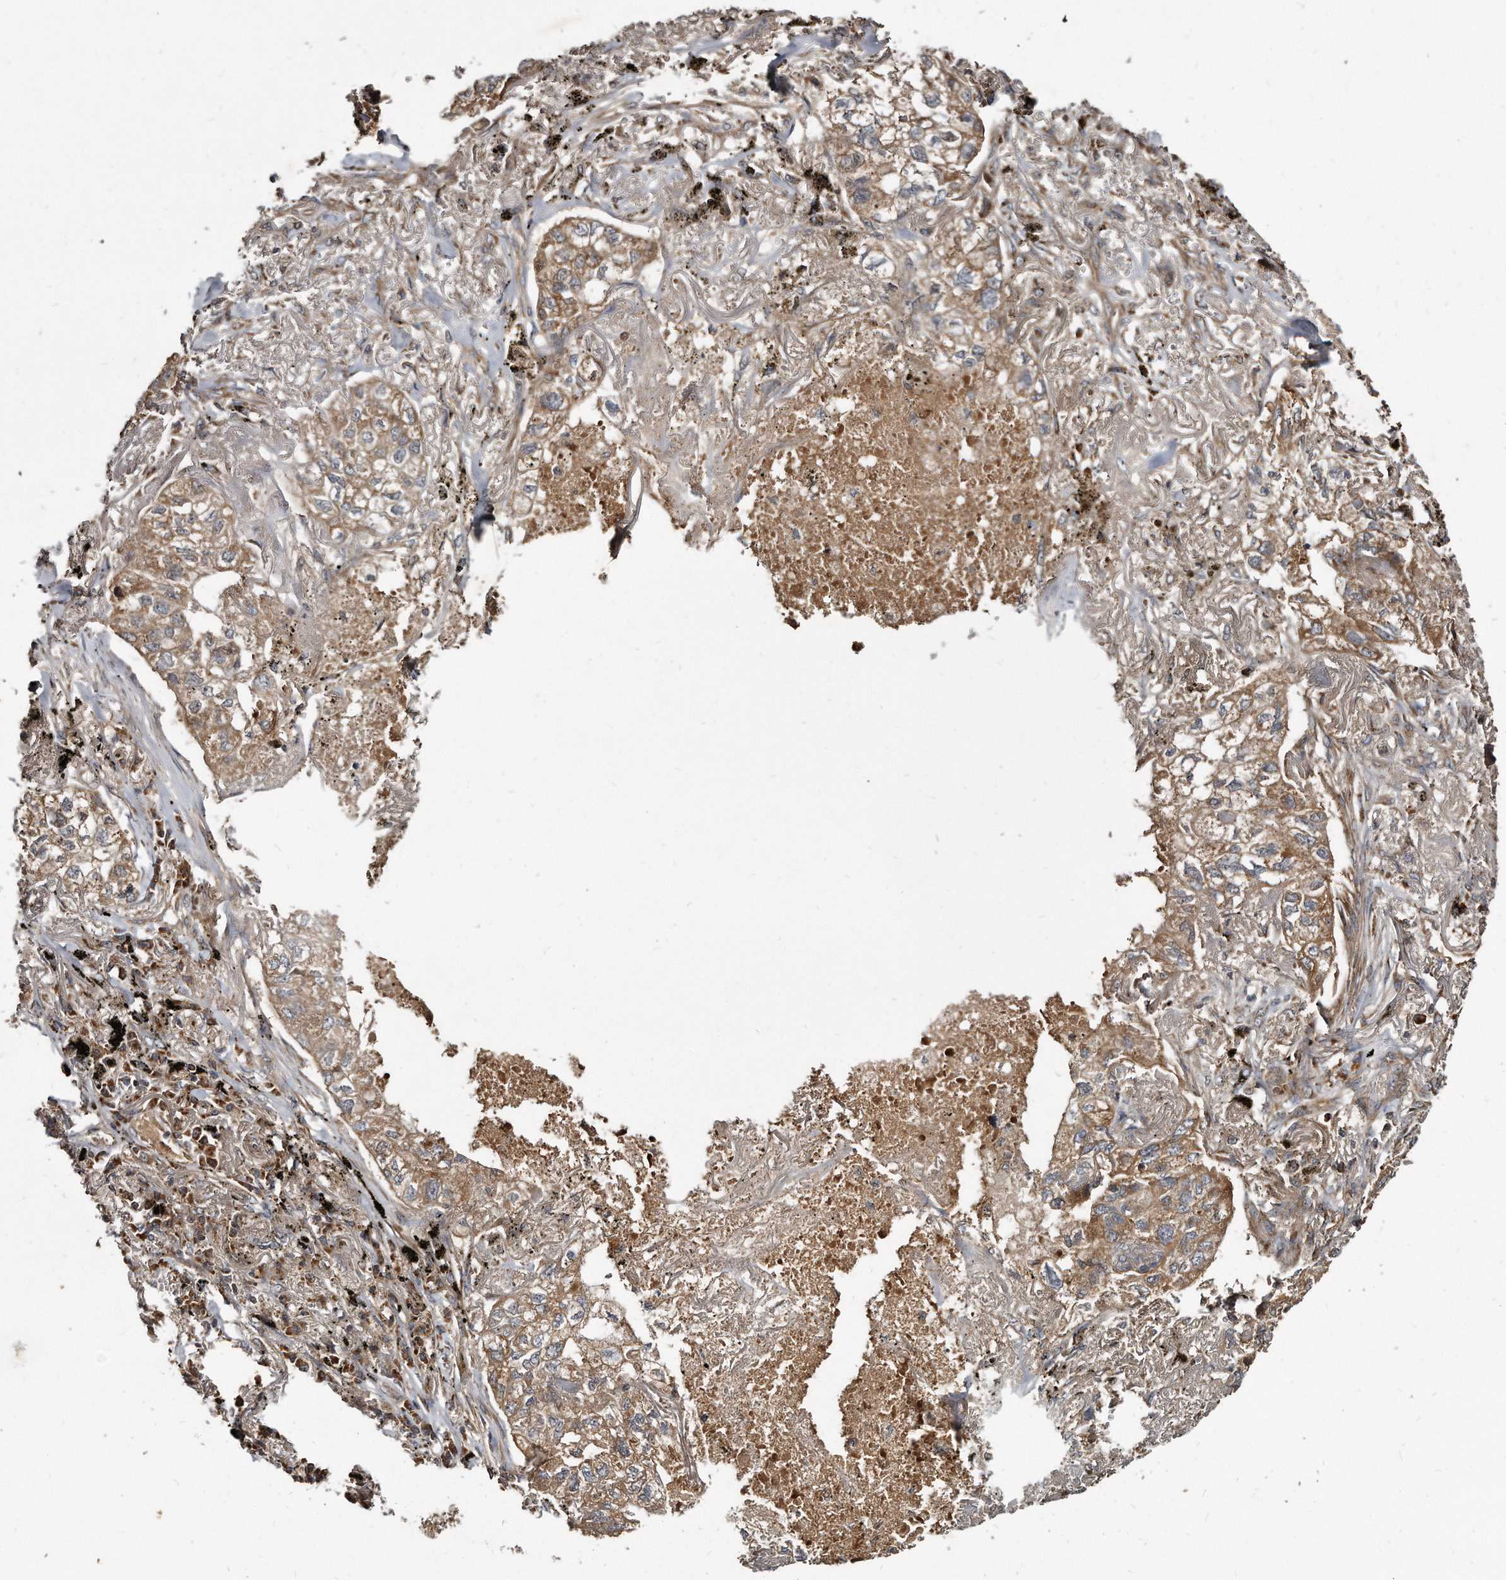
{"staining": {"intensity": "moderate", "quantity": ">75%", "location": "cytoplasmic/membranous"}, "tissue": "lung cancer", "cell_type": "Tumor cells", "image_type": "cancer", "snomed": [{"axis": "morphology", "description": "Adenocarcinoma, NOS"}, {"axis": "topography", "description": "Lung"}], "caption": "An immunohistochemistry photomicrograph of tumor tissue is shown. Protein staining in brown shows moderate cytoplasmic/membranous positivity in lung cancer (adenocarcinoma) within tumor cells.", "gene": "FAM136A", "patient": {"sex": "male", "age": 65}}